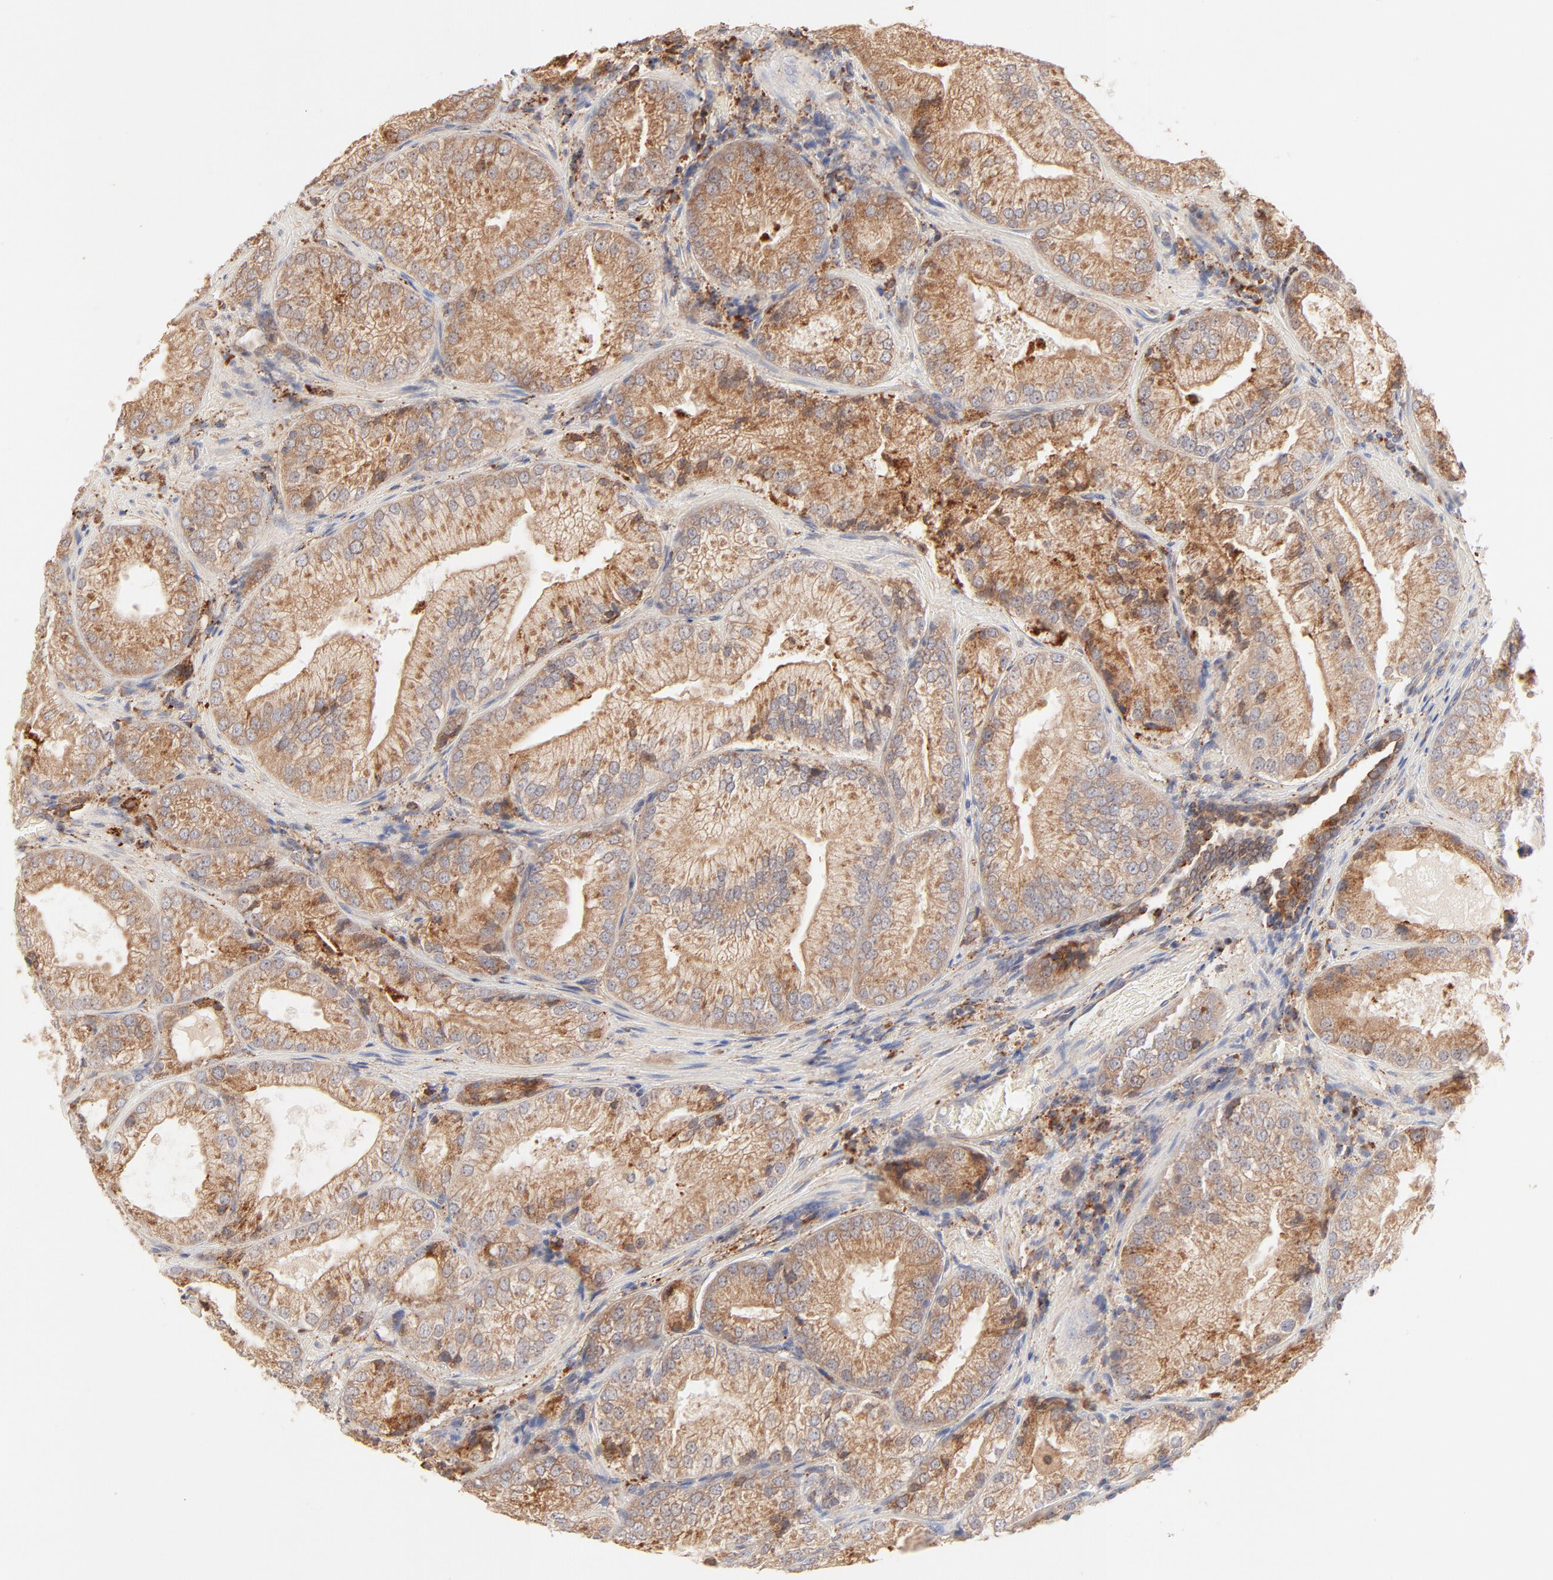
{"staining": {"intensity": "strong", "quantity": ">75%", "location": "cytoplasmic/membranous"}, "tissue": "prostate cancer", "cell_type": "Tumor cells", "image_type": "cancer", "snomed": [{"axis": "morphology", "description": "Adenocarcinoma, Low grade"}, {"axis": "topography", "description": "Prostate"}], "caption": "Prostate adenocarcinoma (low-grade) was stained to show a protein in brown. There is high levels of strong cytoplasmic/membranous staining in about >75% of tumor cells.", "gene": "PARP12", "patient": {"sex": "male", "age": 60}}